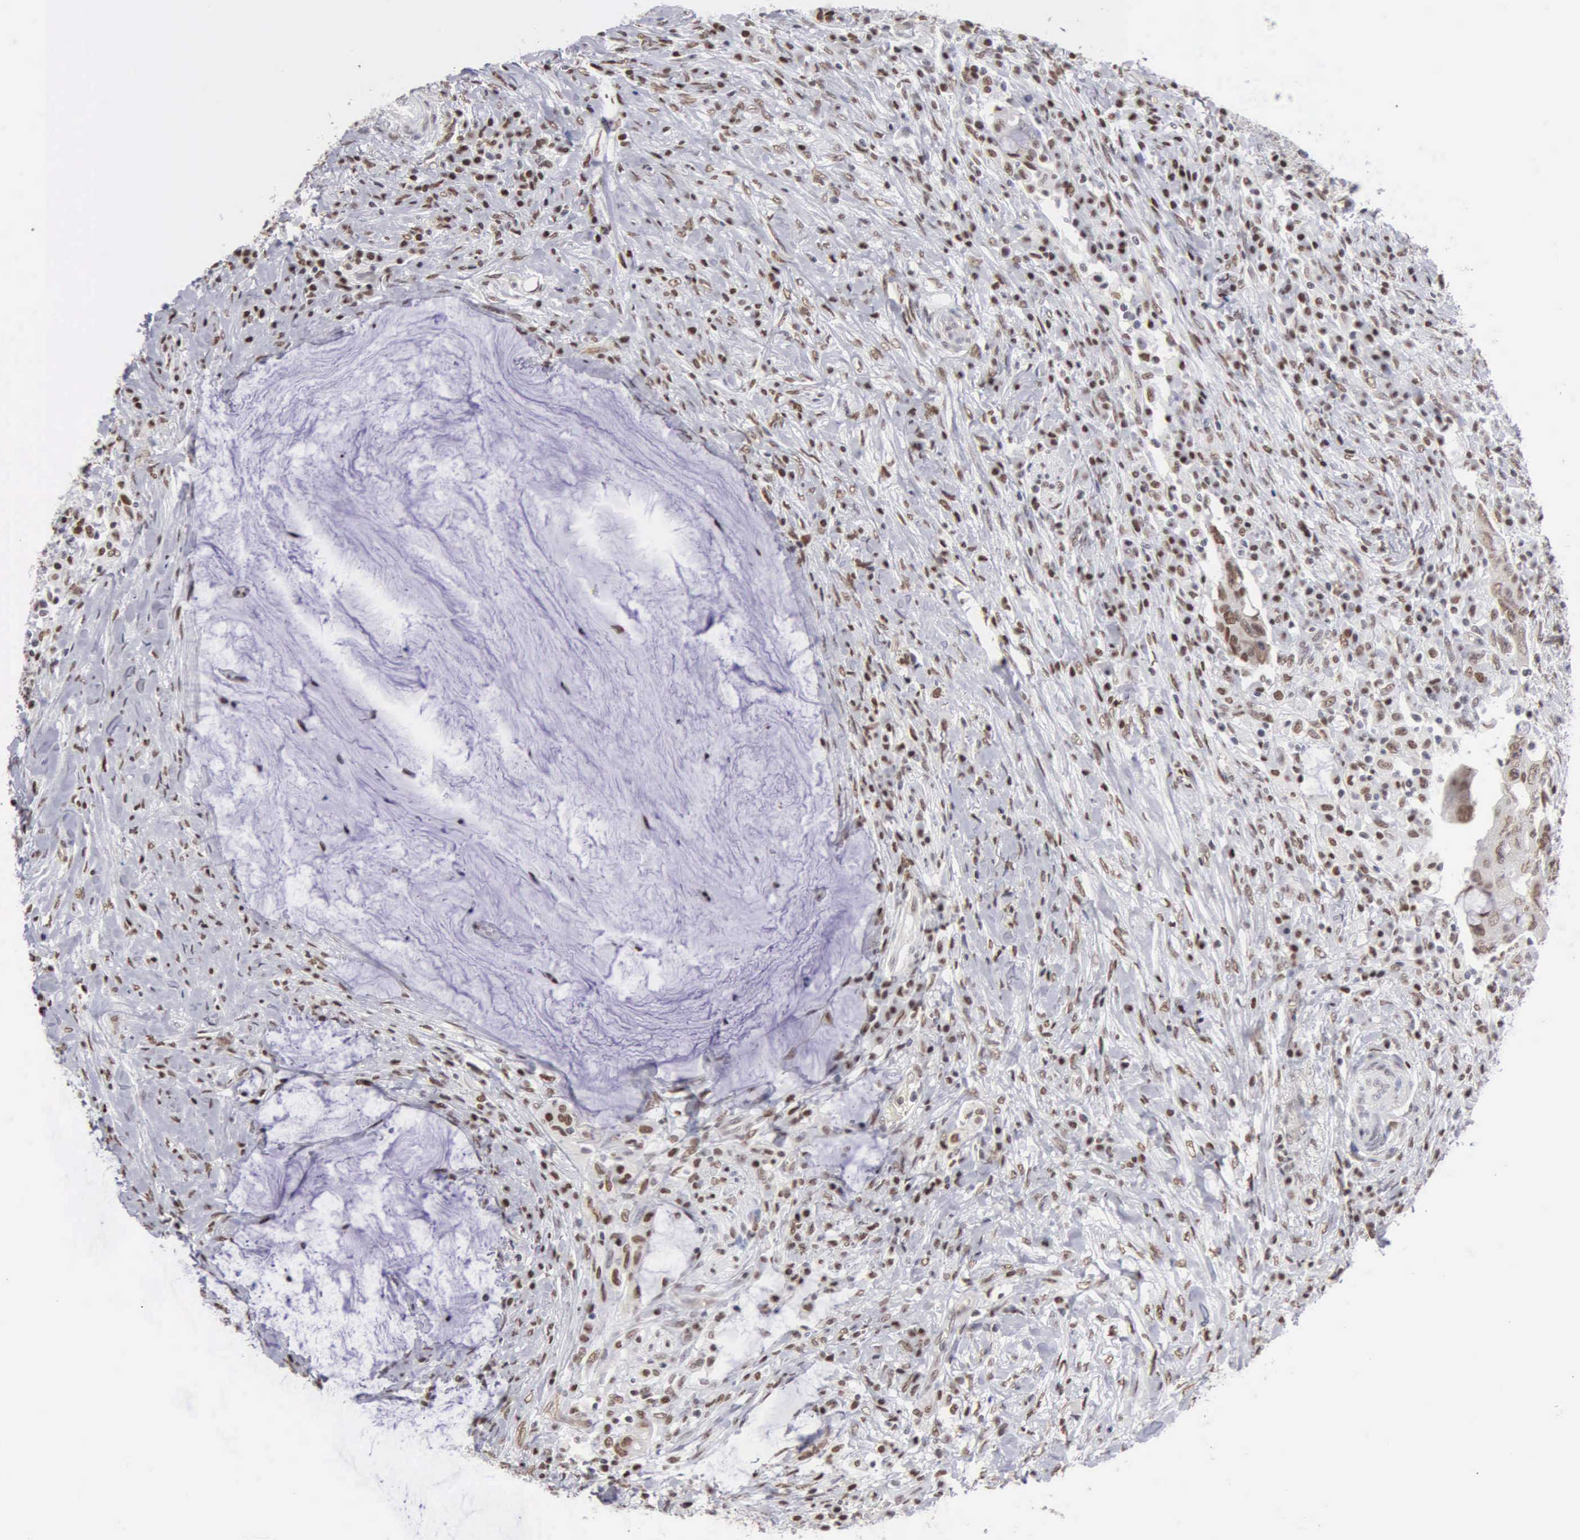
{"staining": {"intensity": "moderate", "quantity": ">75%", "location": "nuclear"}, "tissue": "colorectal cancer", "cell_type": "Tumor cells", "image_type": "cancer", "snomed": [{"axis": "morphology", "description": "Adenocarcinoma, NOS"}, {"axis": "topography", "description": "Rectum"}], "caption": "Immunohistochemical staining of colorectal cancer (adenocarcinoma) exhibits medium levels of moderate nuclear positivity in approximately >75% of tumor cells.", "gene": "CCNG1", "patient": {"sex": "female", "age": 71}}